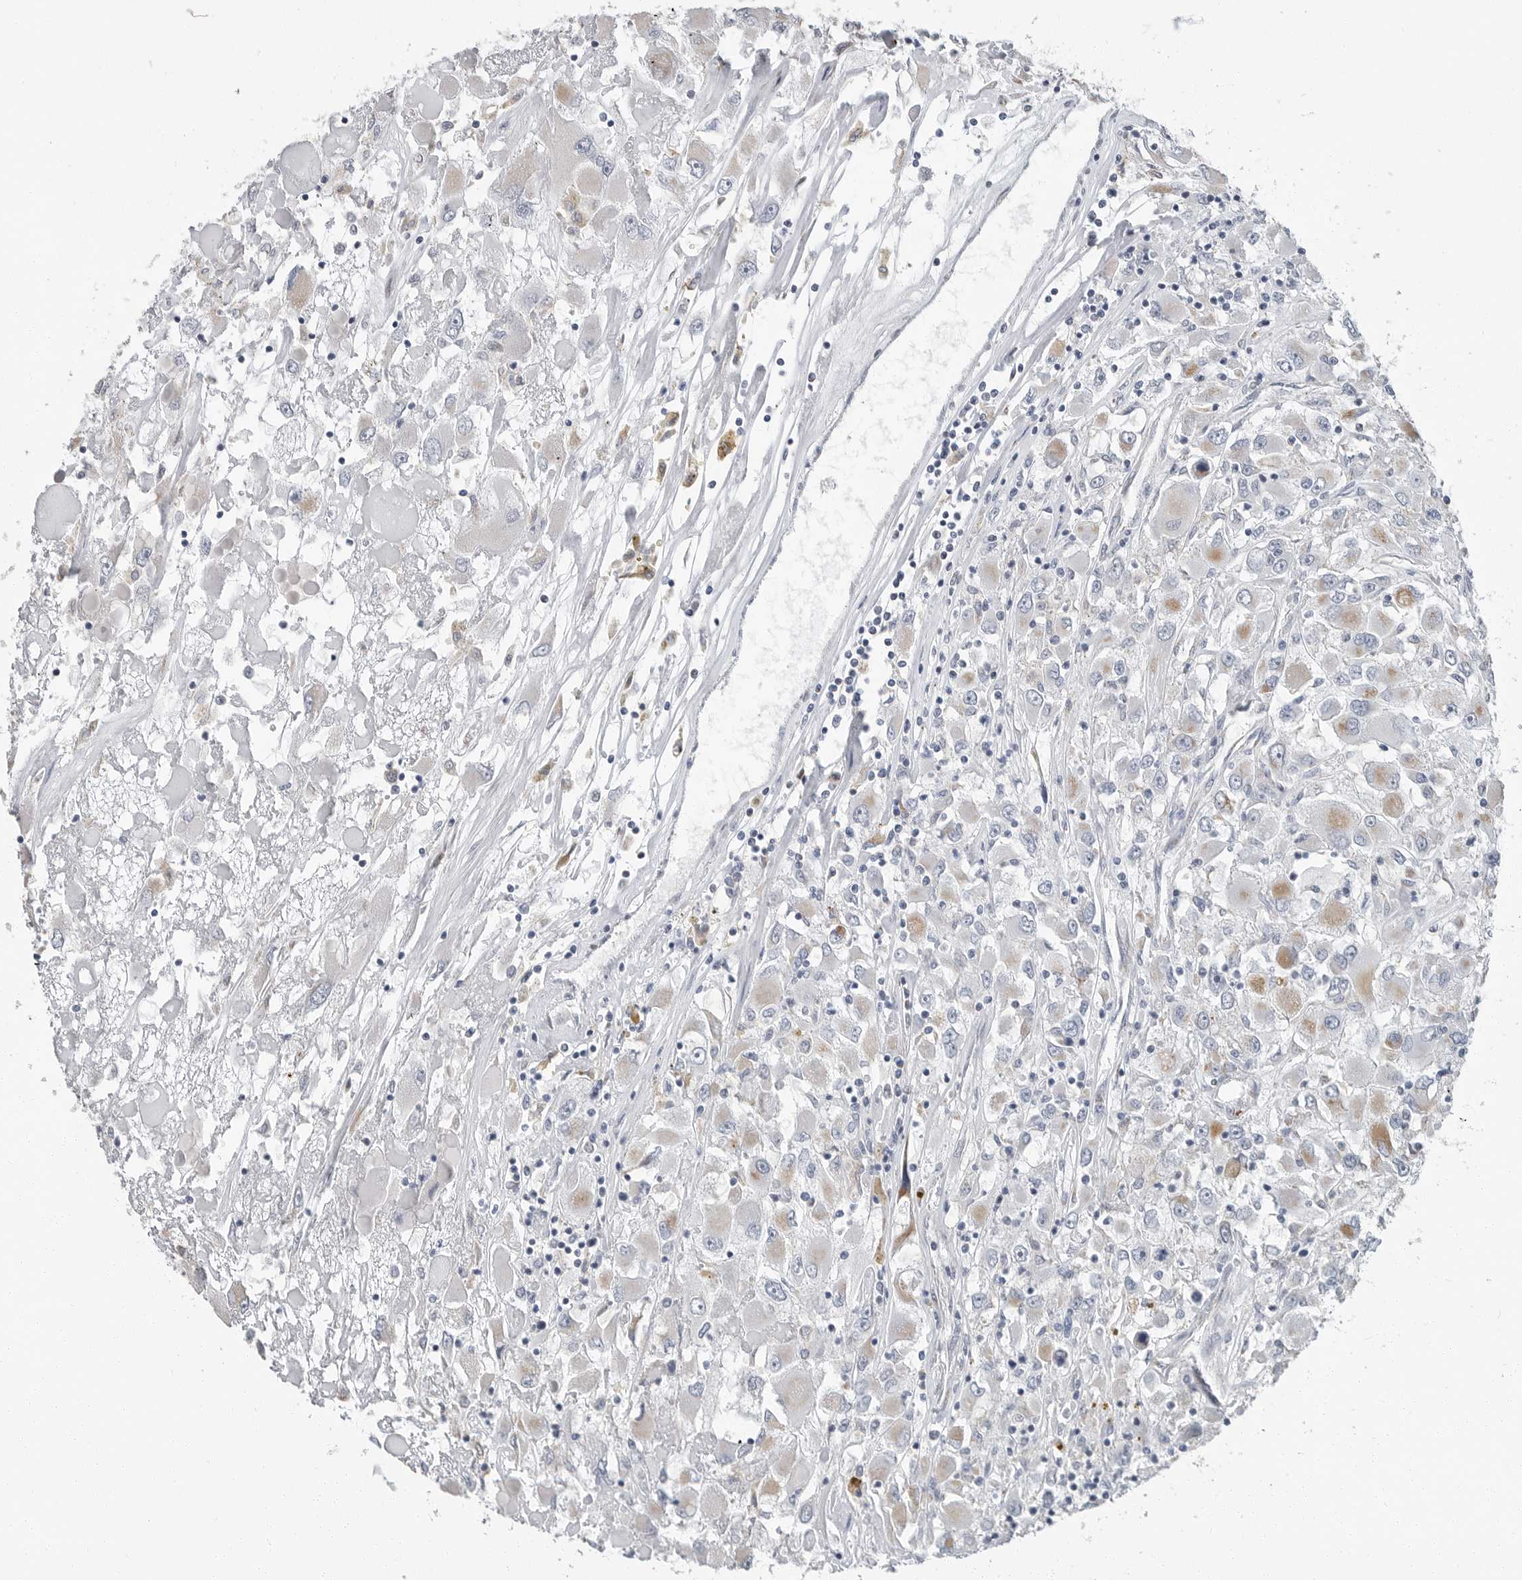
{"staining": {"intensity": "moderate", "quantity": "<25%", "location": "cytoplasmic/membranous"}, "tissue": "renal cancer", "cell_type": "Tumor cells", "image_type": "cancer", "snomed": [{"axis": "morphology", "description": "Adenocarcinoma, NOS"}, {"axis": "topography", "description": "Kidney"}], "caption": "Immunohistochemistry (IHC) of renal cancer (adenocarcinoma) demonstrates low levels of moderate cytoplasmic/membranous staining in approximately <25% of tumor cells. (Brightfield microscopy of DAB IHC at high magnification).", "gene": "PLN", "patient": {"sex": "female", "age": 52}}